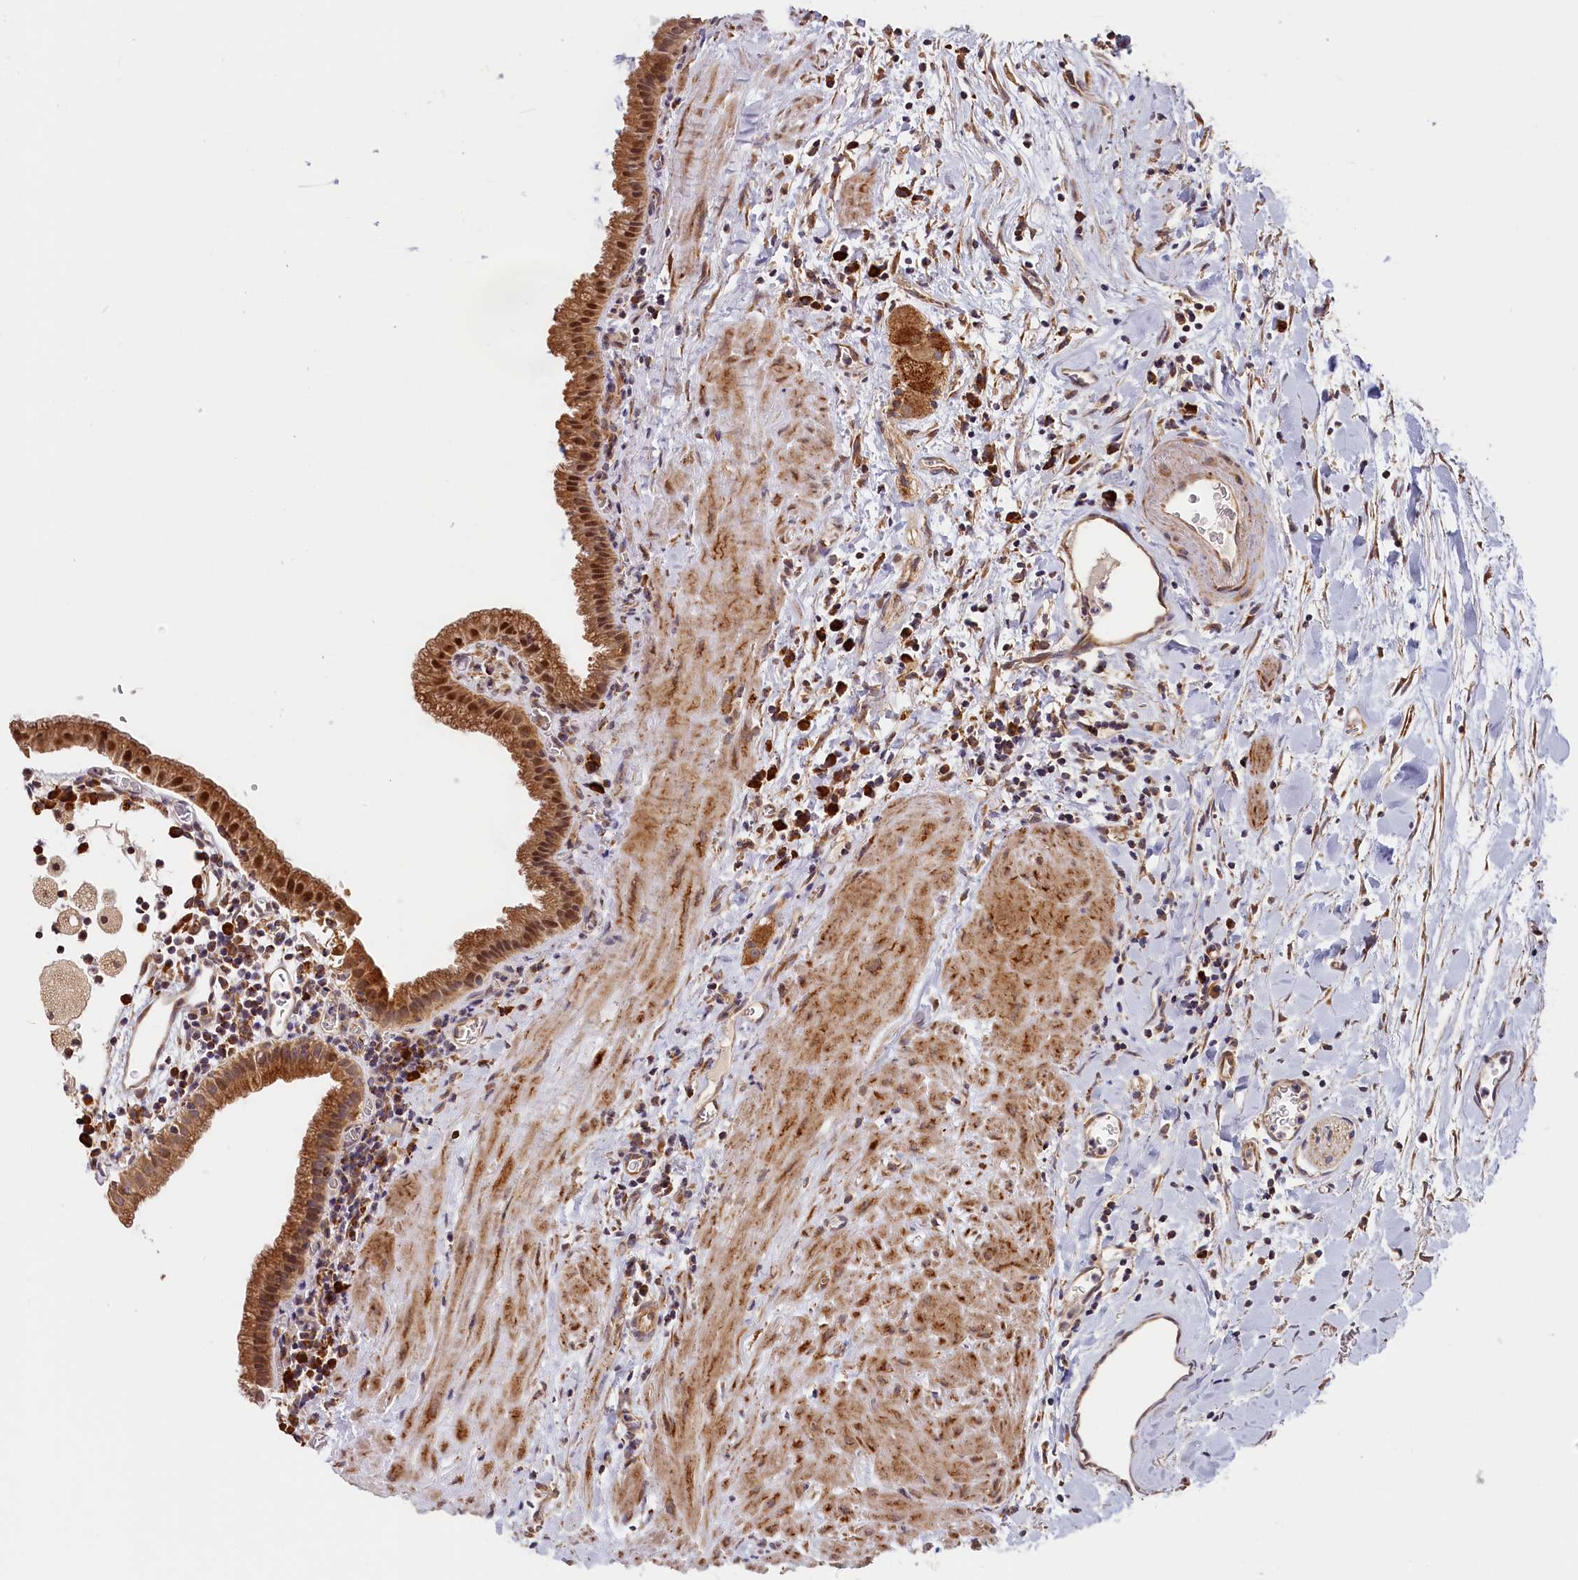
{"staining": {"intensity": "strong", "quantity": ">75%", "location": "cytoplasmic/membranous,nuclear"}, "tissue": "gallbladder", "cell_type": "Glandular cells", "image_type": "normal", "snomed": [{"axis": "morphology", "description": "Normal tissue, NOS"}, {"axis": "topography", "description": "Gallbladder"}], "caption": "Protein expression analysis of benign human gallbladder reveals strong cytoplasmic/membranous,nuclear expression in about >75% of glandular cells.", "gene": "CEP44", "patient": {"sex": "male", "age": 78}}